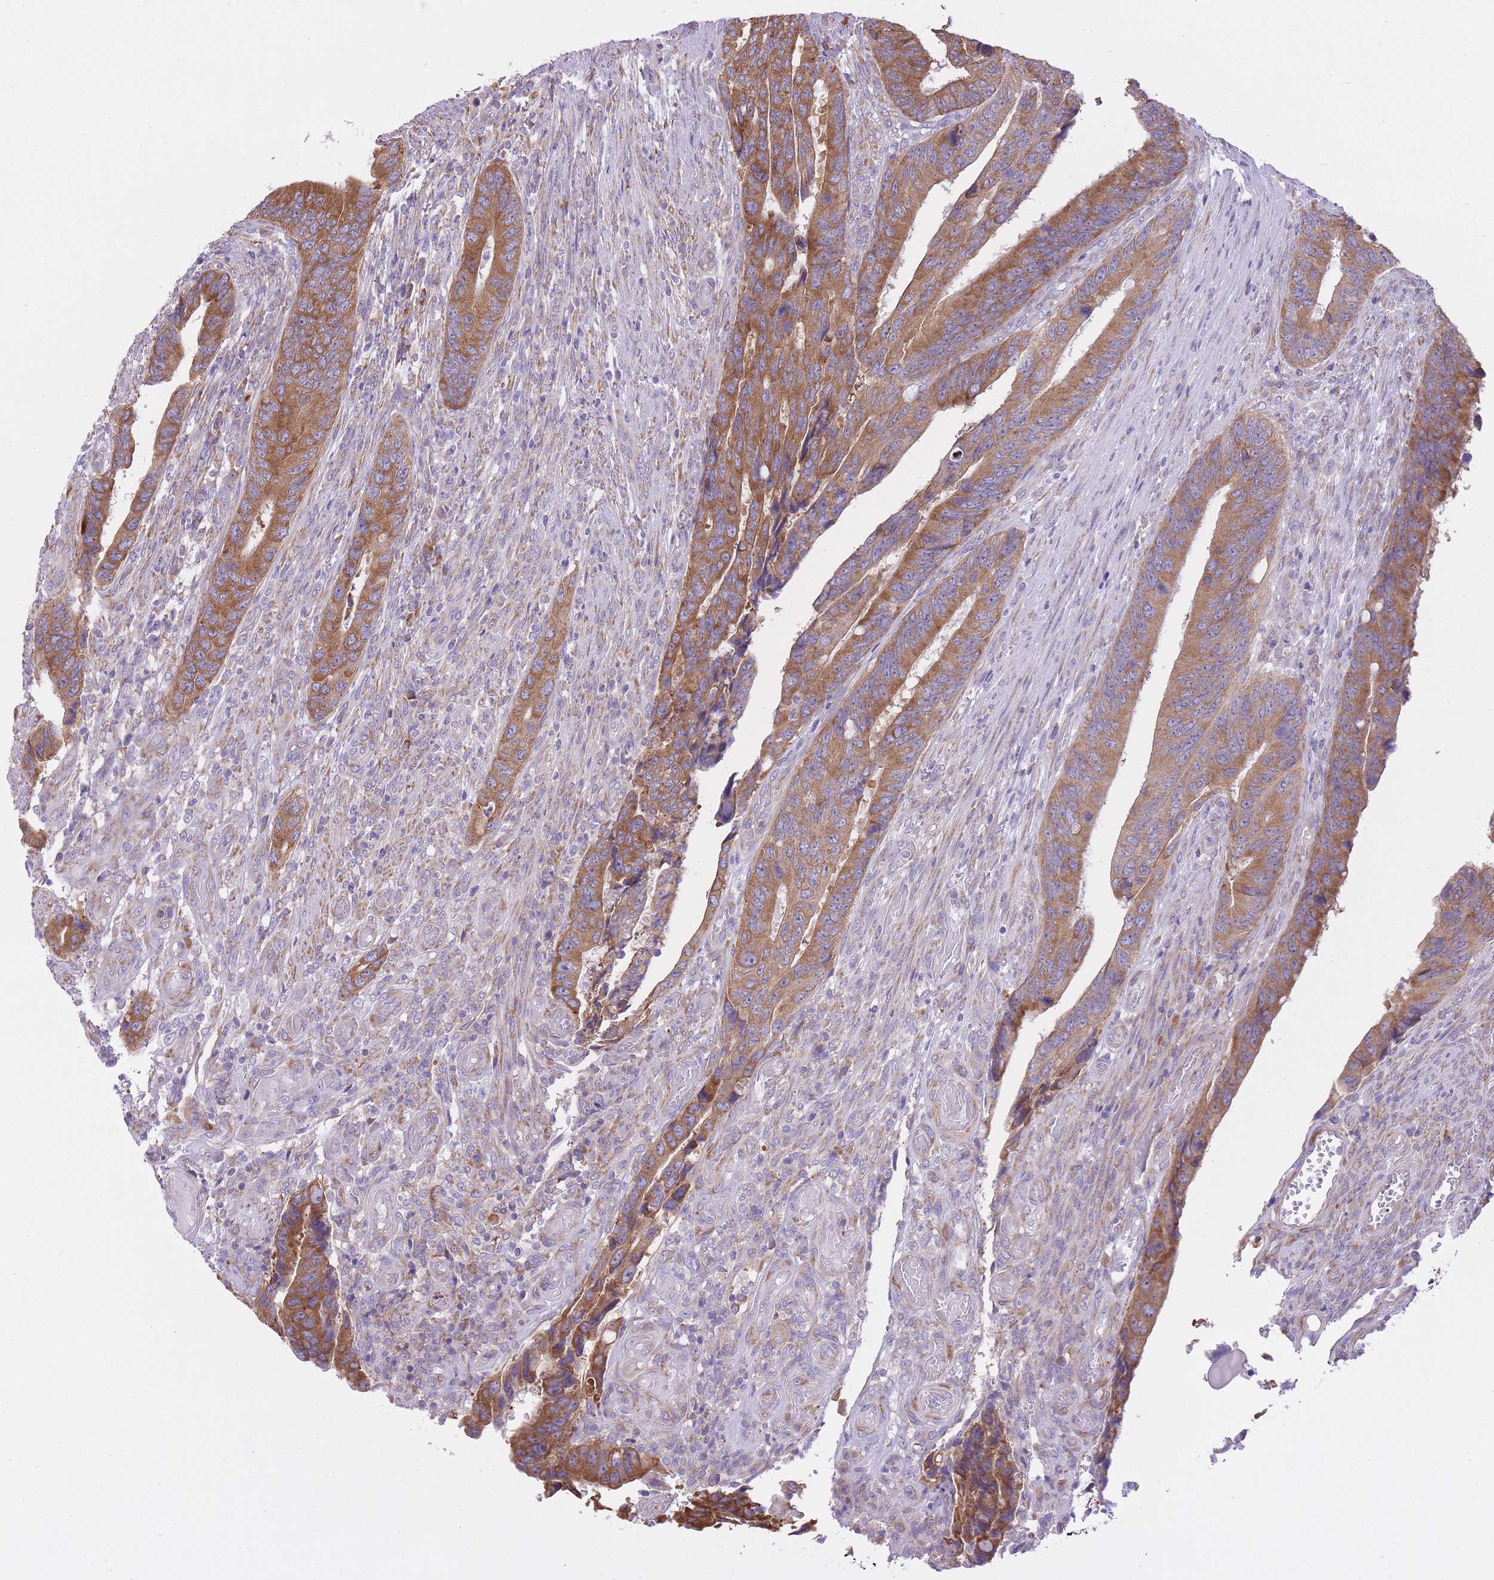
{"staining": {"intensity": "moderate", "quantity": ">75%", "location": "cytoplasmic/membranous"}, "tissue": "colorectal cancer", "cell_type": "Tumor cells", "image_type": "cancer", "snomed": [{"axis": "morphology", "description": "Adenocarcinoma, NOS"}, {"axis": "topography", "description": "Colon"}], "caption": "Colorectal cancer (adenocarcinoma) tissue demonstrates moderate cytoplasmic/membranous positivity in approximately >75% of tumor cells, visualized by immunohistochemistry. (Stains: DAB (3,3'-diaminobenzidine) in brown, nuclei in blue, Microscopy: brightfield microscopy at high magnification).", "gene": "ZNF501", "patient": {"sex": "male", "age": 87}}